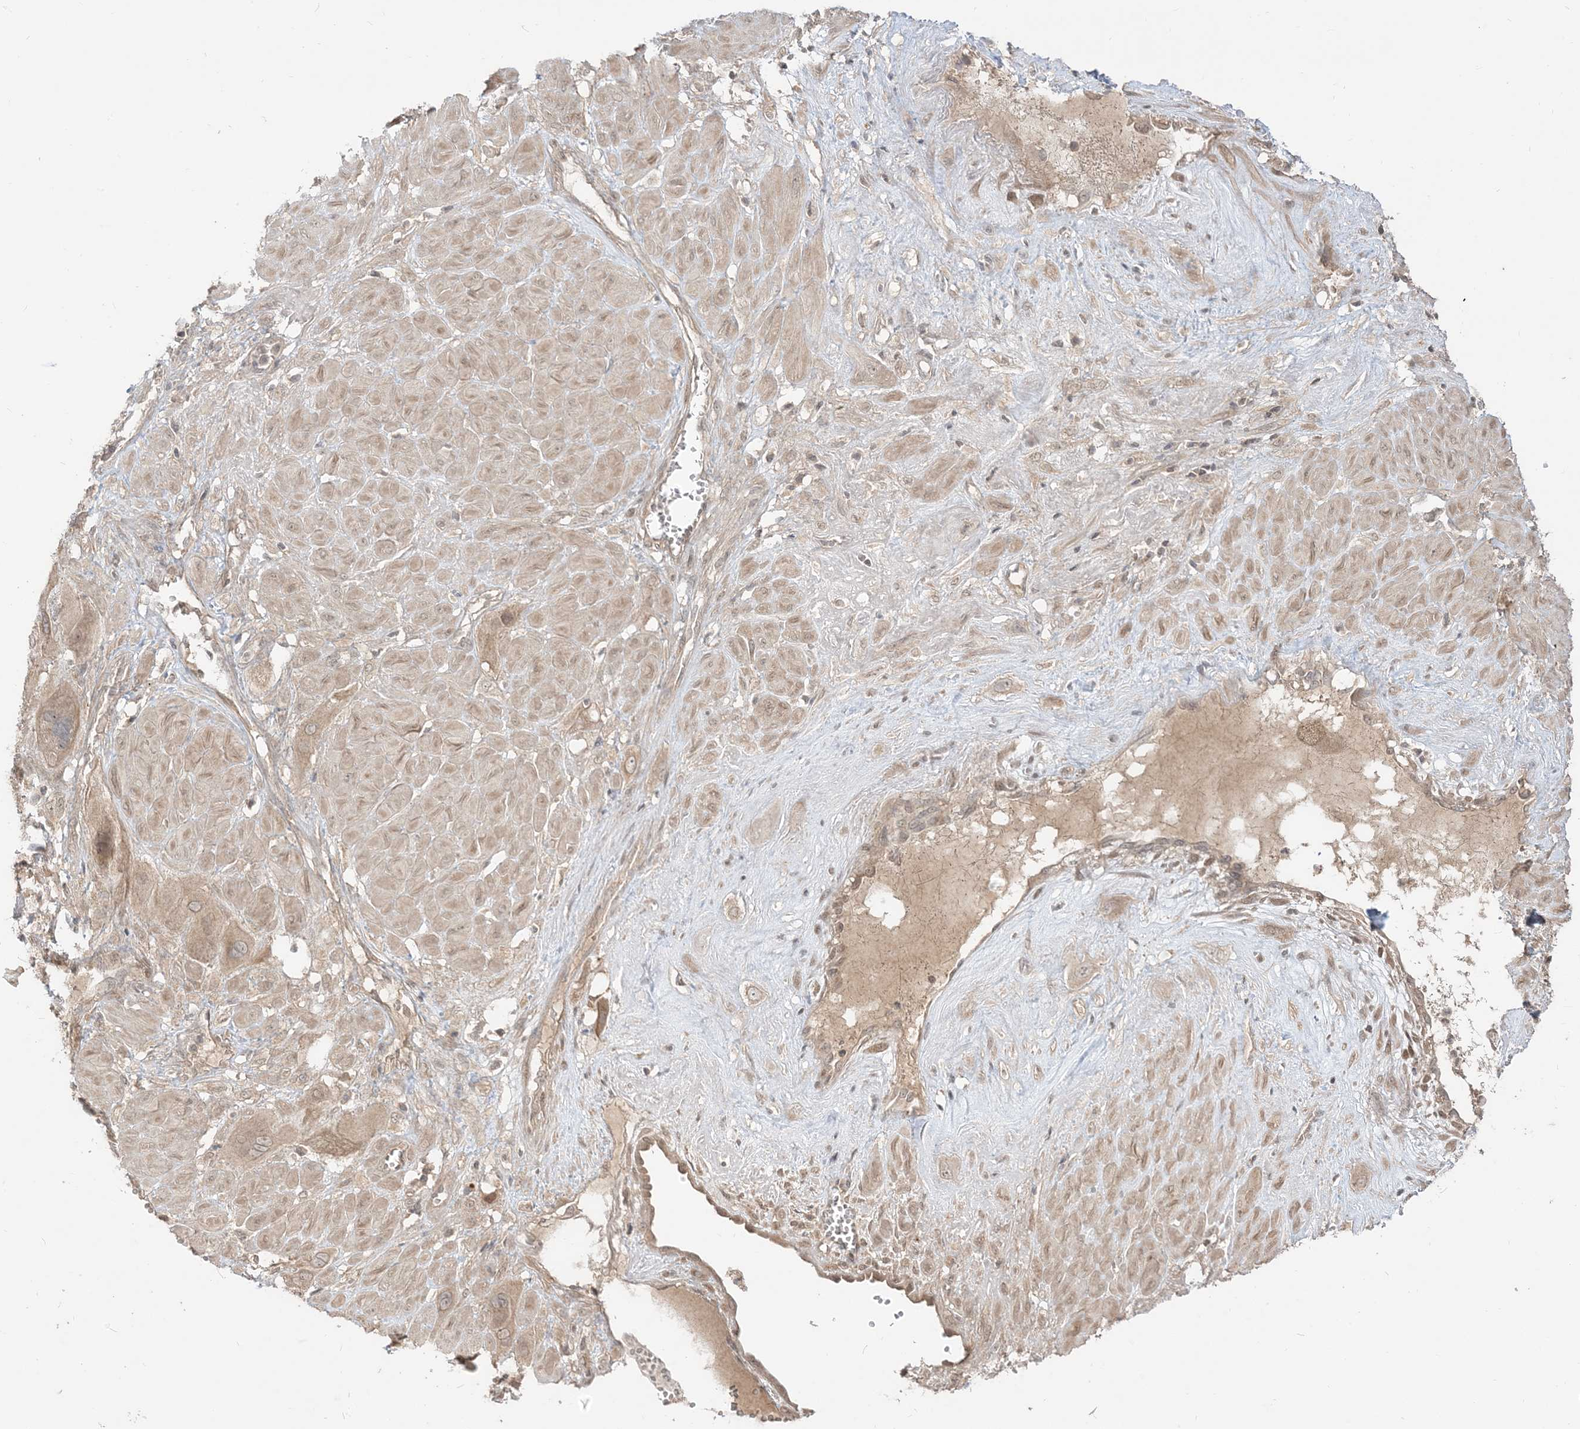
{"staining": {"intensity": "weak", "quantity": "25%-75%", "location": "cytoplasmic/membranous,nuclear"}, "tissue": "cervical cancer", "cell_type": "Tumor cells", "image_type": "cancer", "snomed": [{"axis": "morphology", "description": "Squamous cell carcinoma, NOS"}, {"axis": "topography", "description": "Cervix"}], "caption": "Human cervical cancer stained for a protein (brown) displays weak cytoplasmic/membranous and nuclear positive expression in approximately 25%-75% of tumor cells.", "gene": "TBCC", "patient": {"sex": "female", "age": 34}}